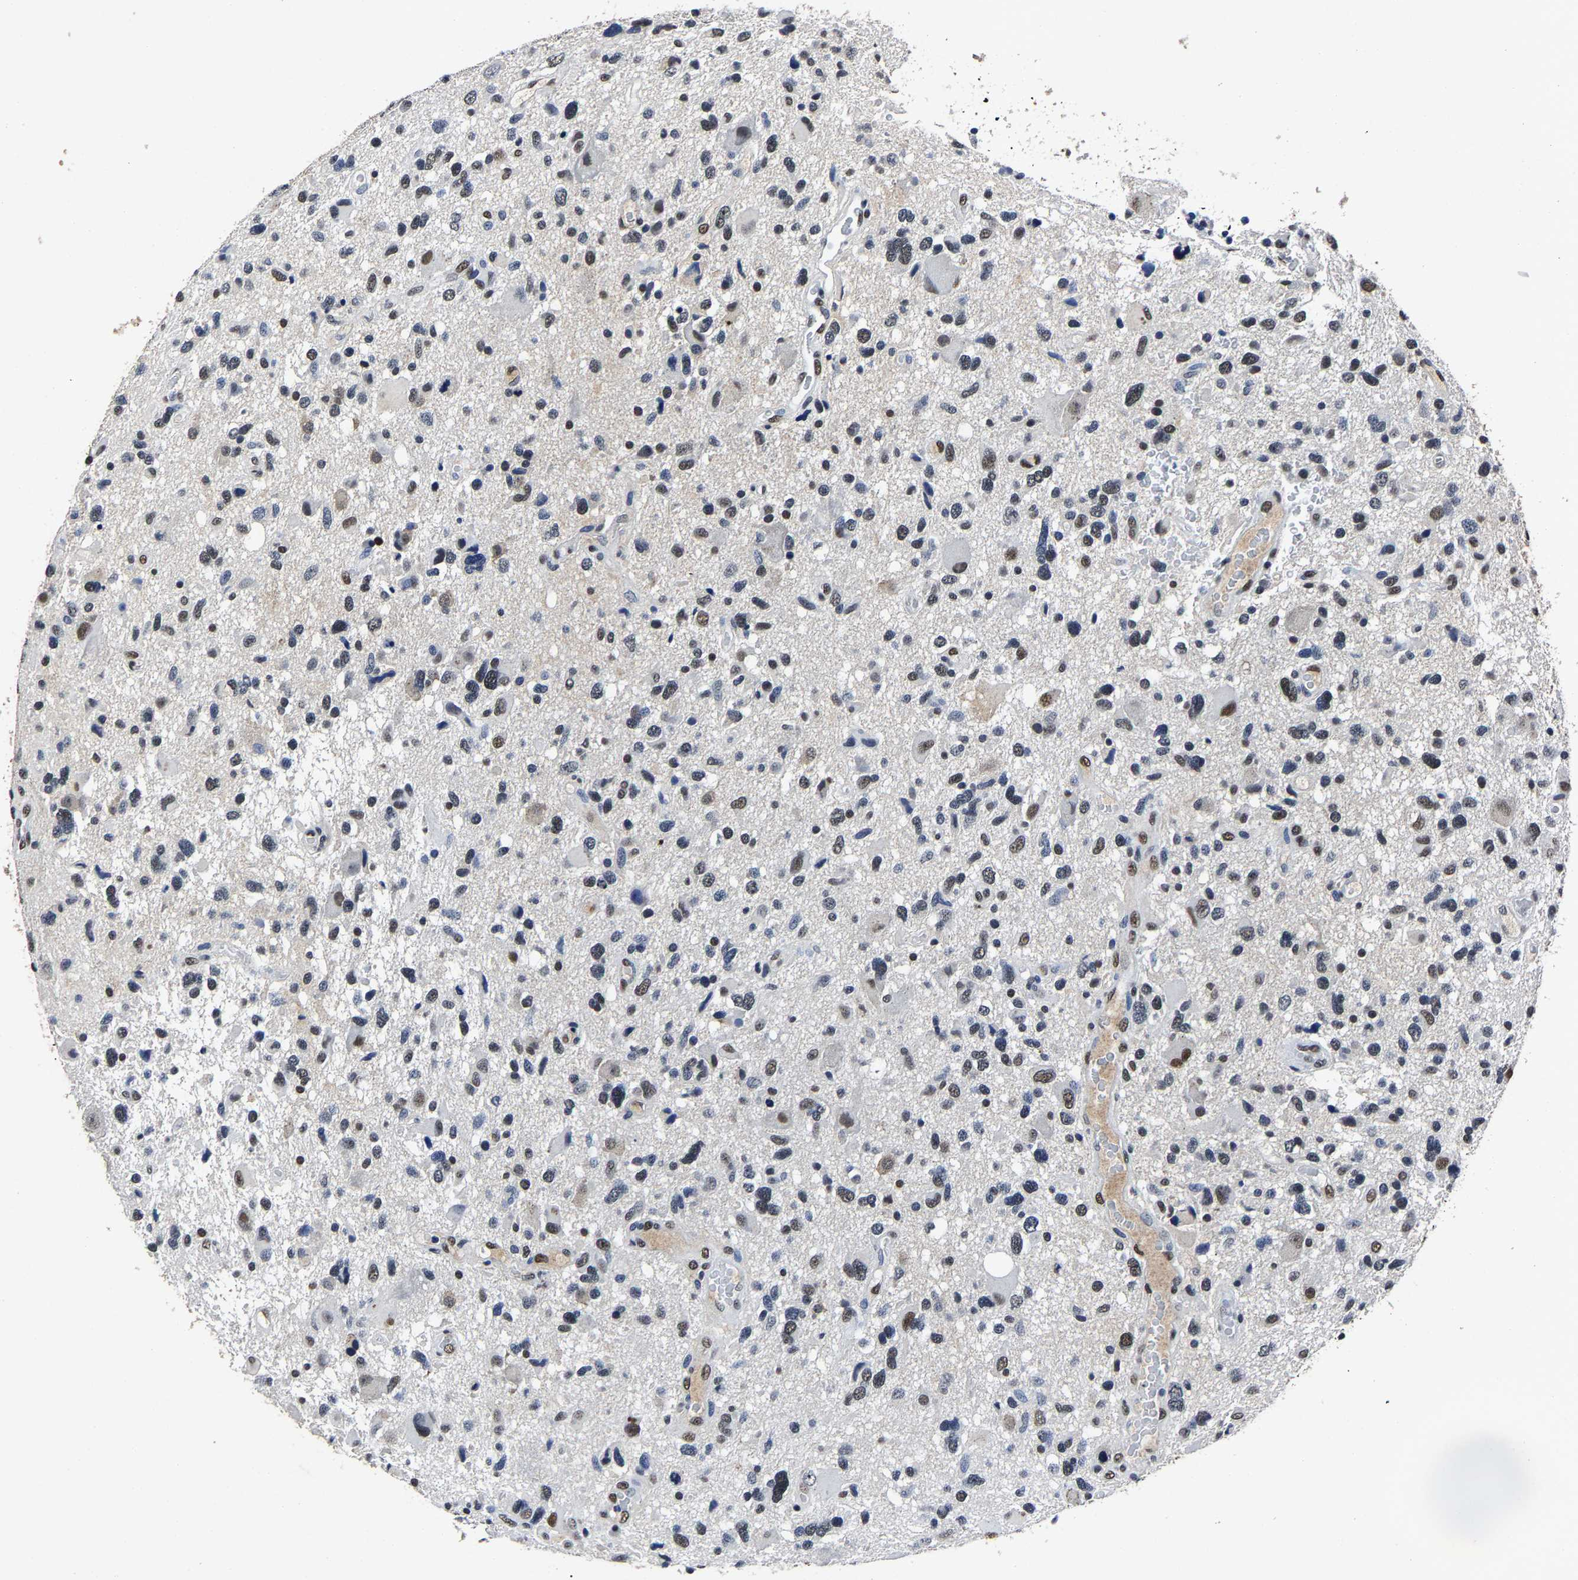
{"staining": {"intensity": "moderate", "quantity": "25%-75%", "location": "nuclear"}, "tissue": "glioma", "cell_type": "Tumor cells", "image_type": "cancer", "snomed": [{"axis": "morphology", "description": "Glioma, malignant, High grade"}, {"axis": "topography", "description": "Brain"}], "caption": "High-magnification brightfield microscopy of malignant glioma (high-grade) stained with DAB (3,3'-diaminobenzidine) (brown) and counterstained with hematoxylin (blue). tumor cells exhibit moderate nuclear staining is identified in approximately25%-75% of cells. Nuclei are stained in blue.", "gene": "RBM45", "patient": {"sex": "male", "age": 33}}